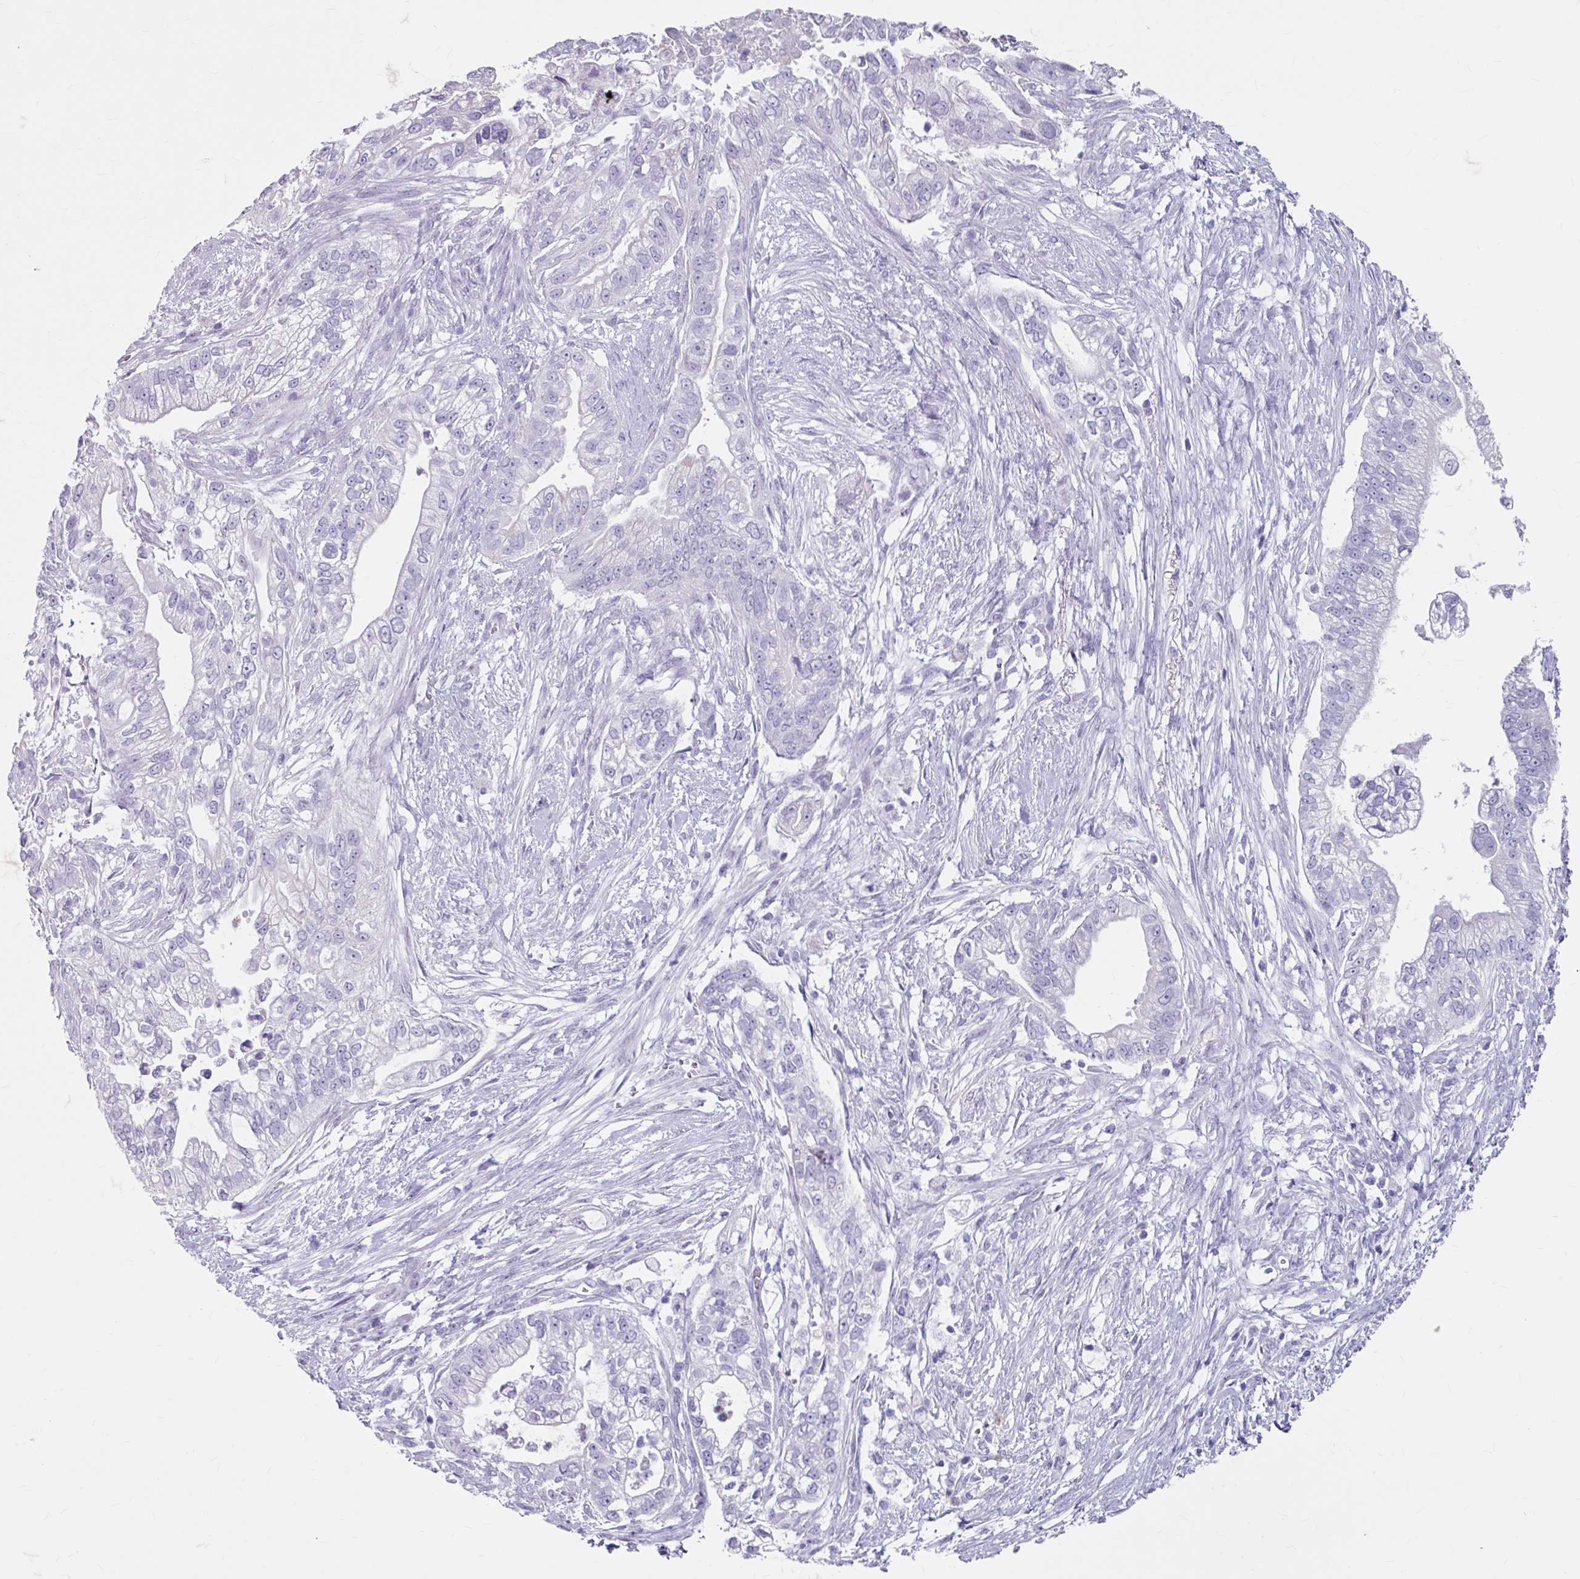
{"staining": {"intensity": "negative", "quantity": "none", "location": "none"}, "tissue": "pancreatic cancer", "cell_type": "Tumor cells", "image_type": "cancer", "snomed": [{"axis": "morphology", "description": "Adenocarcinoma, NOS"}, {"axis": "topography", "description": "Pancreas"}], "caption": "Protein analysis of pancreatic adenocarcinoma displays no significant expression in tumor cells.", "gene": "ANKRD1", "patient": {"sex": "male", "age": 70}}